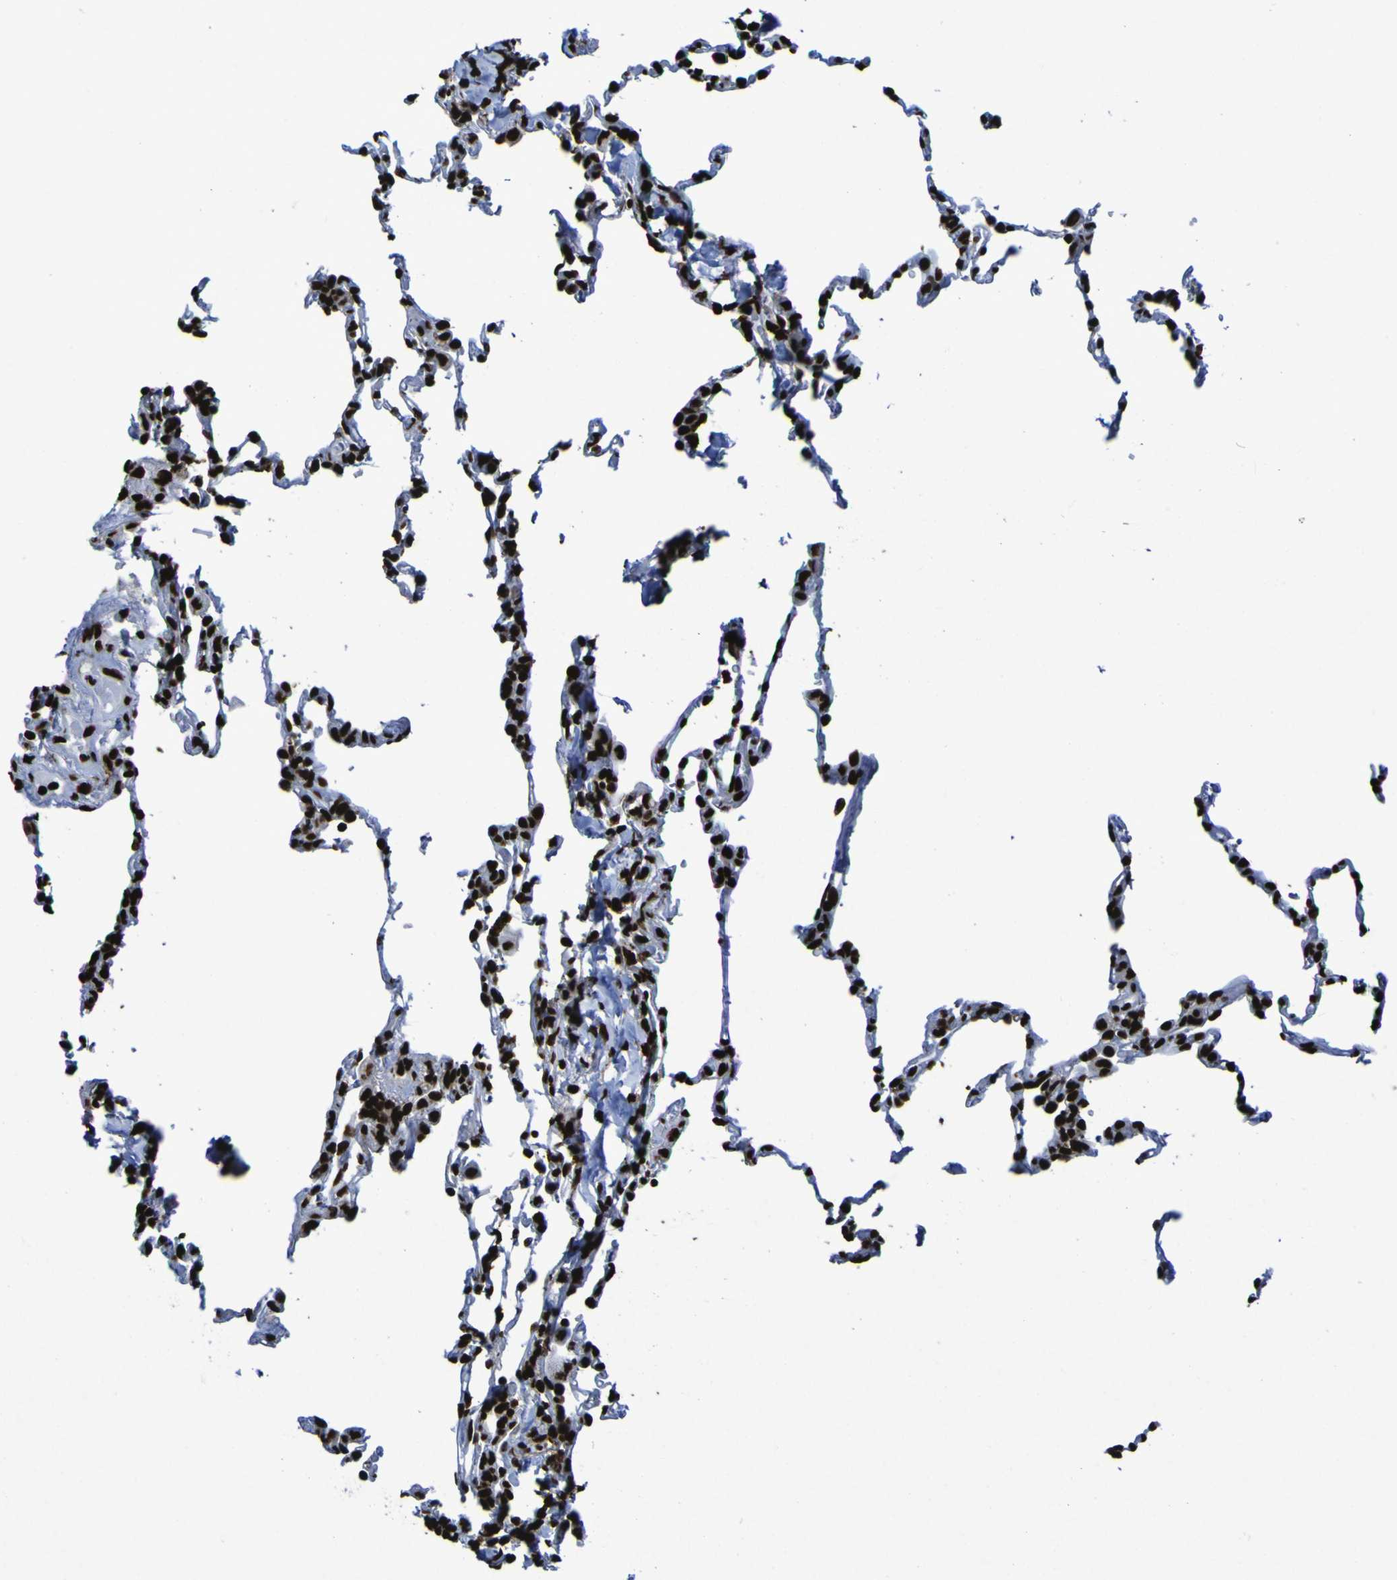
{"staining": {"intensity": "strong", "quantity": ">75%", "location": "nuclear"}, "tissue": "lung", "cell_type": "Alveolar cells", "image_type": "normal", "snomed": [{"axis": "morphology", "description": "Normal tissue, NOS"}, {"axis": "topography", "description": "Lung"}], "caption": "Strong nuclear staining is identified in approximately >75% of alveolar cells in unremarkable lung.", "gene": "NPM1", "patient": {"sex": "male", "age": 59}}